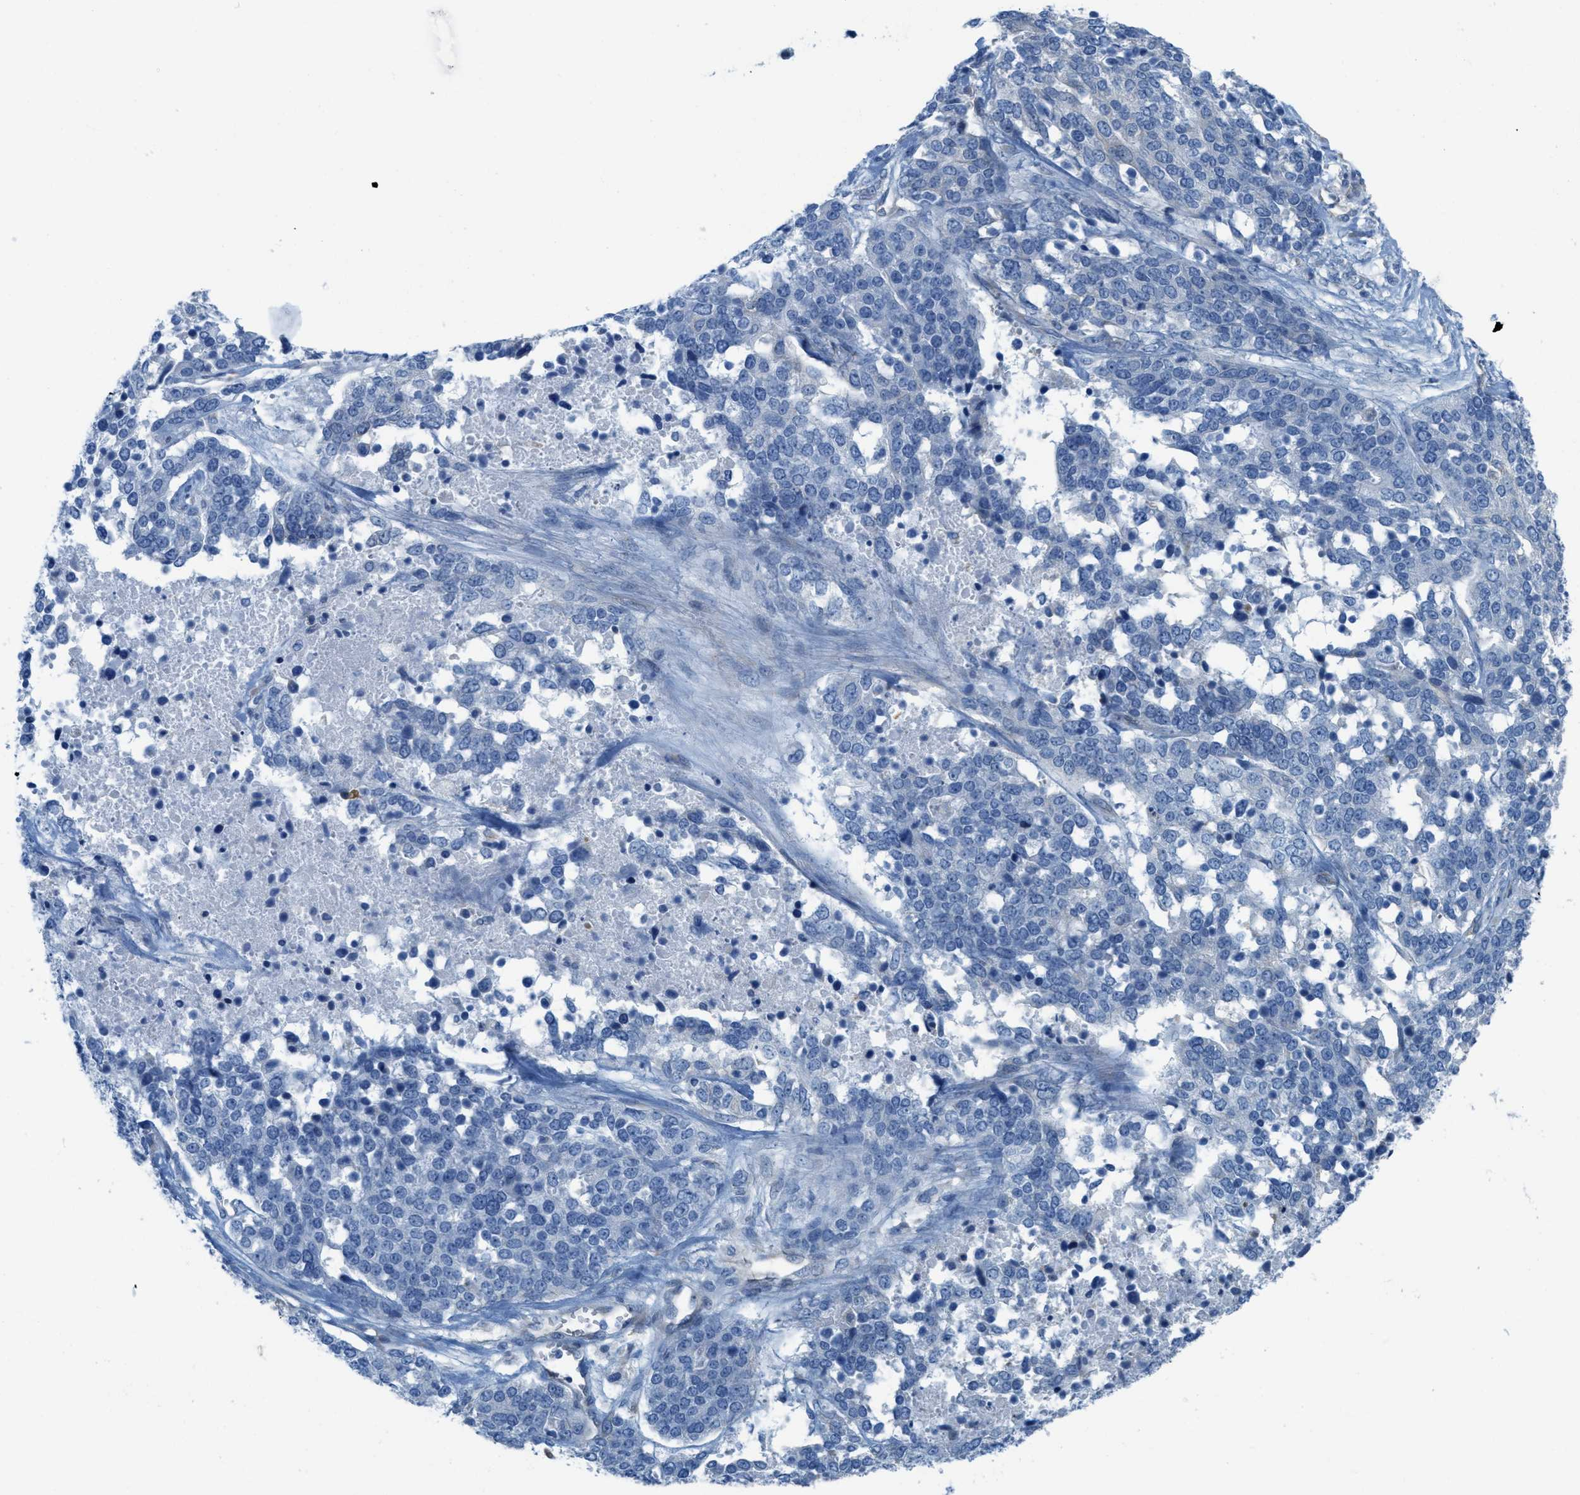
{"staining": {"intensity": "negative", "quantity": "none", "location": "none"}, "tissue": "ovarian cancer", "cell_type": "Tumor cells", "image_type": "cancer", "snomed": [{"axis": "morphology", "description": "Cystadenocarcinoma, serous, NOS"}, {"axis": "topography", "description": "Ovary"}], "caption": "Ovarian cancer stained for a protein using immunohistochemistry (IHC) shows no positivity tumor cells.", "gene": "ASGR1", "patient": {"sex": "female", "age": 44}}